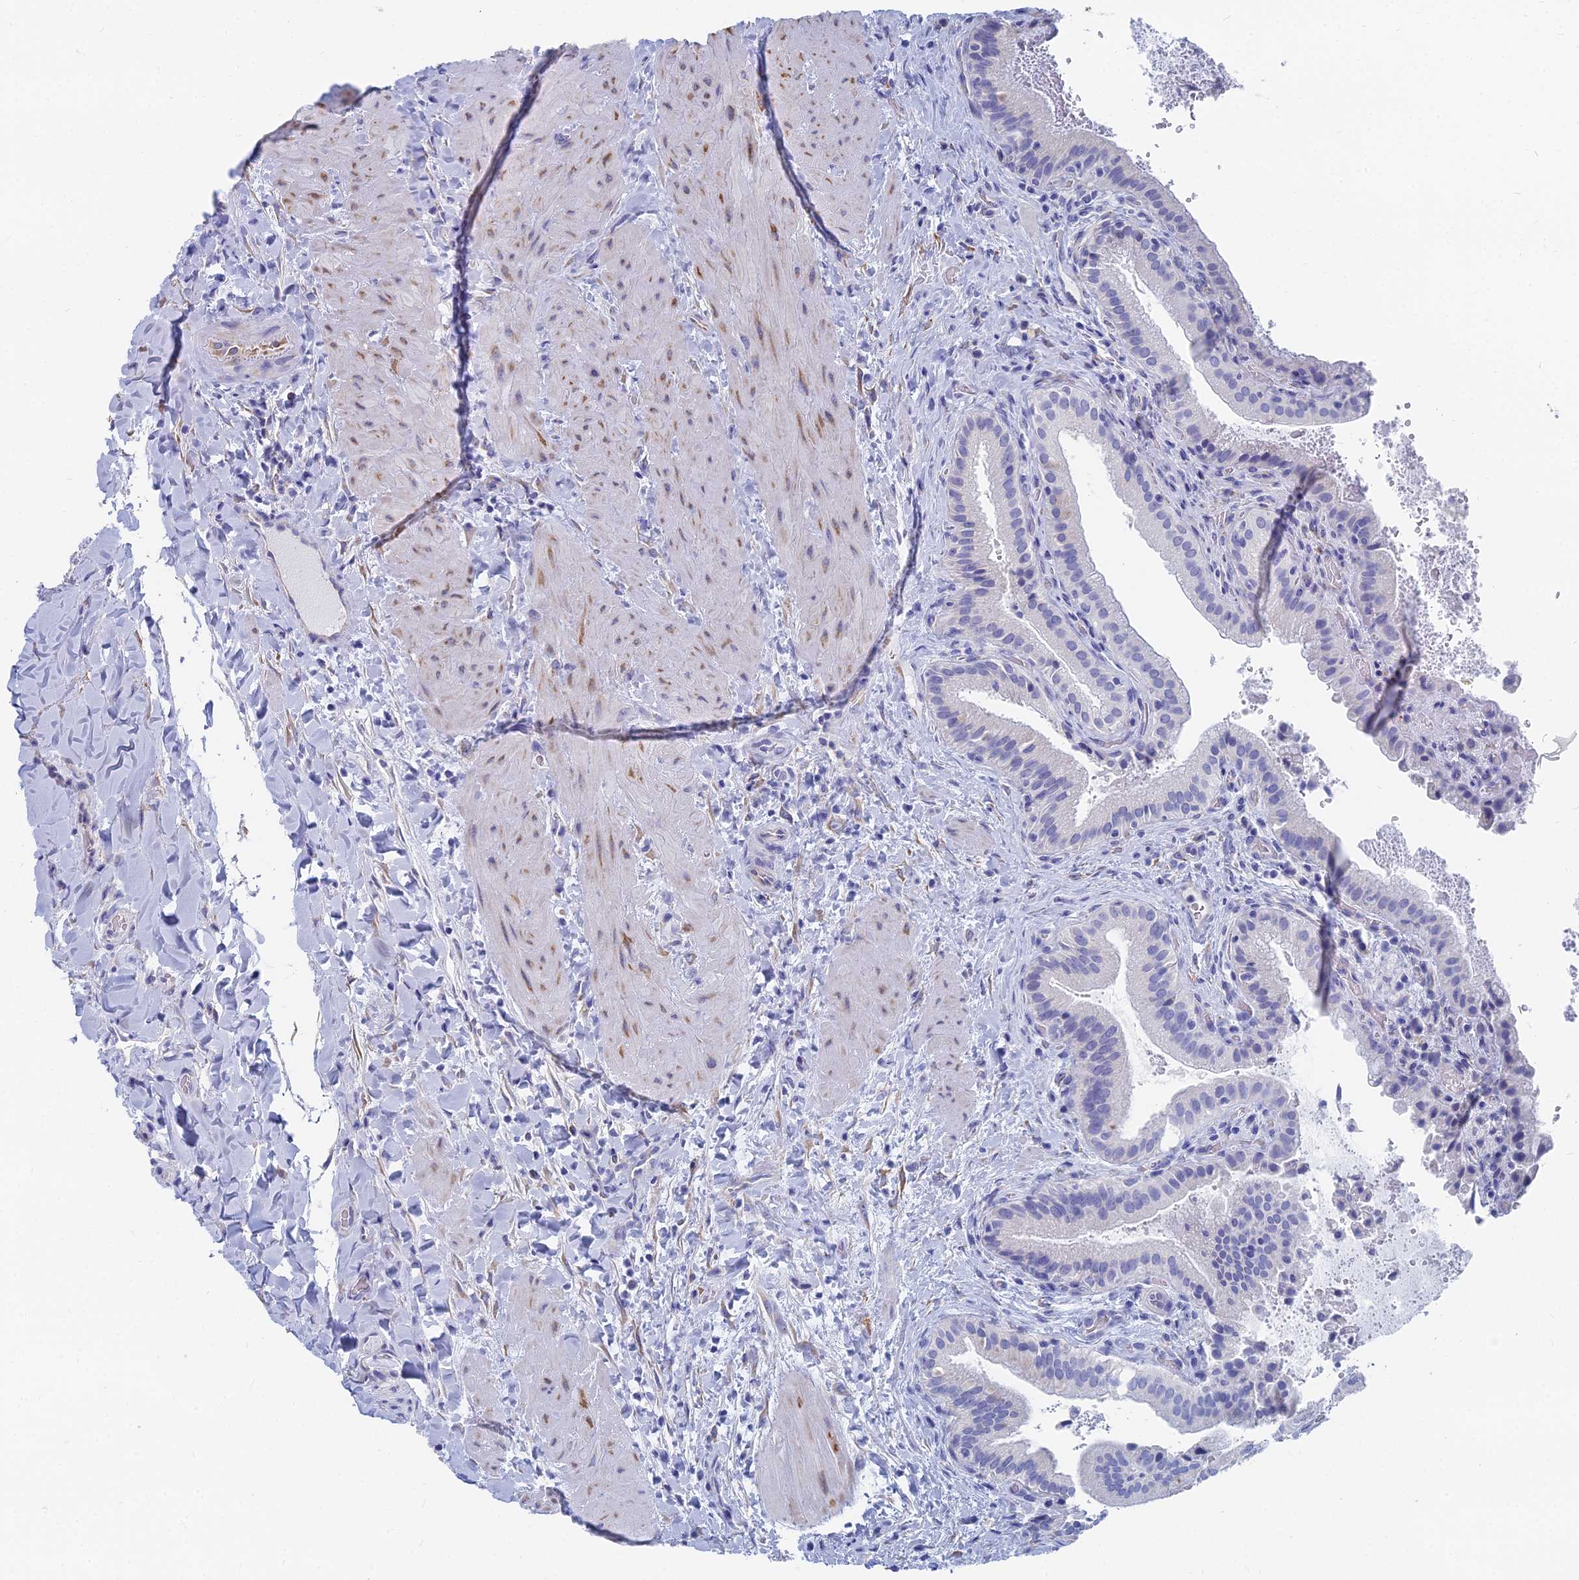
{"staining": {"intensity": "negative", "quantity": "none", "location": "none"}, "tissue": "gallbladder", "cell_type": "Glandular cells", "image_type": "normal", "snomed": [{"axis": "morphology", "description": "Normal tissue, NOS"}, {"axis": "topography", "description": "Gallbladder"}], "caption": "The image displays no significant staining in glandular cells of gallbladder. (Stains: DAB (3,3'-diaminobenzidine) immunohistochemistry (IHC) with hematoxylin counter stain, Microscopy: brightfield microscopy at high magnification).", "gene": "TNNT3", "patient": {"sex": "male", "age": 24}}